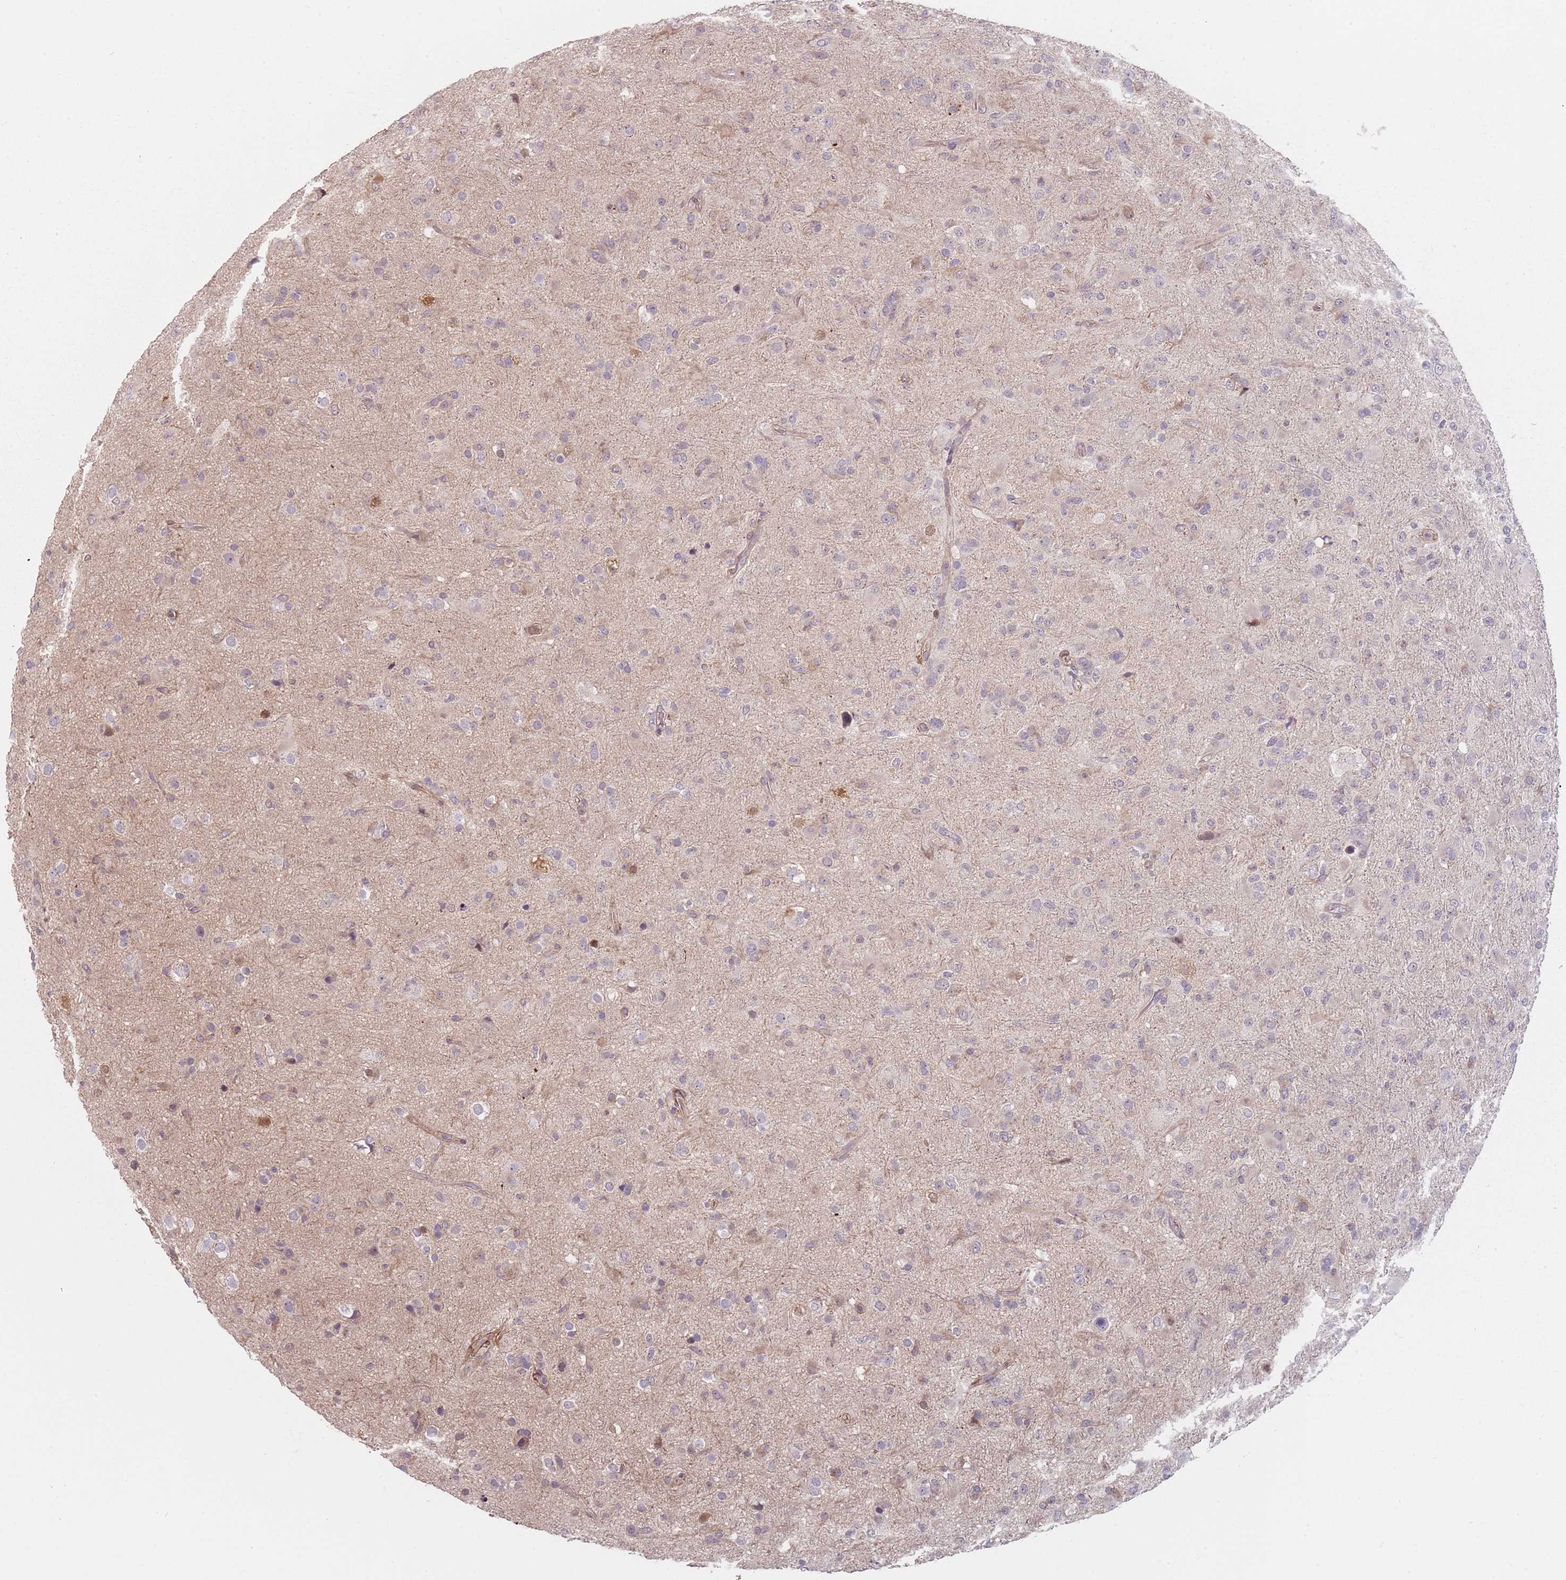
{"staining": {"intensity": "negative", "quantity": "none", "location": "none"}, "tissue": "glioma", "cell_type": "Tumor cells", "image_type": "cancer", "snomed": [{"axis": "morphology", "description": "Glioma, malignant, Low grade"}, {"axis": "topography", "description": "Brain"}], "caption": "There is no significant expression in tumor cells of malignant low-grade glioma.", "gene": "RPS6KA2", "patient": {"sex": "male", "age": 65}}